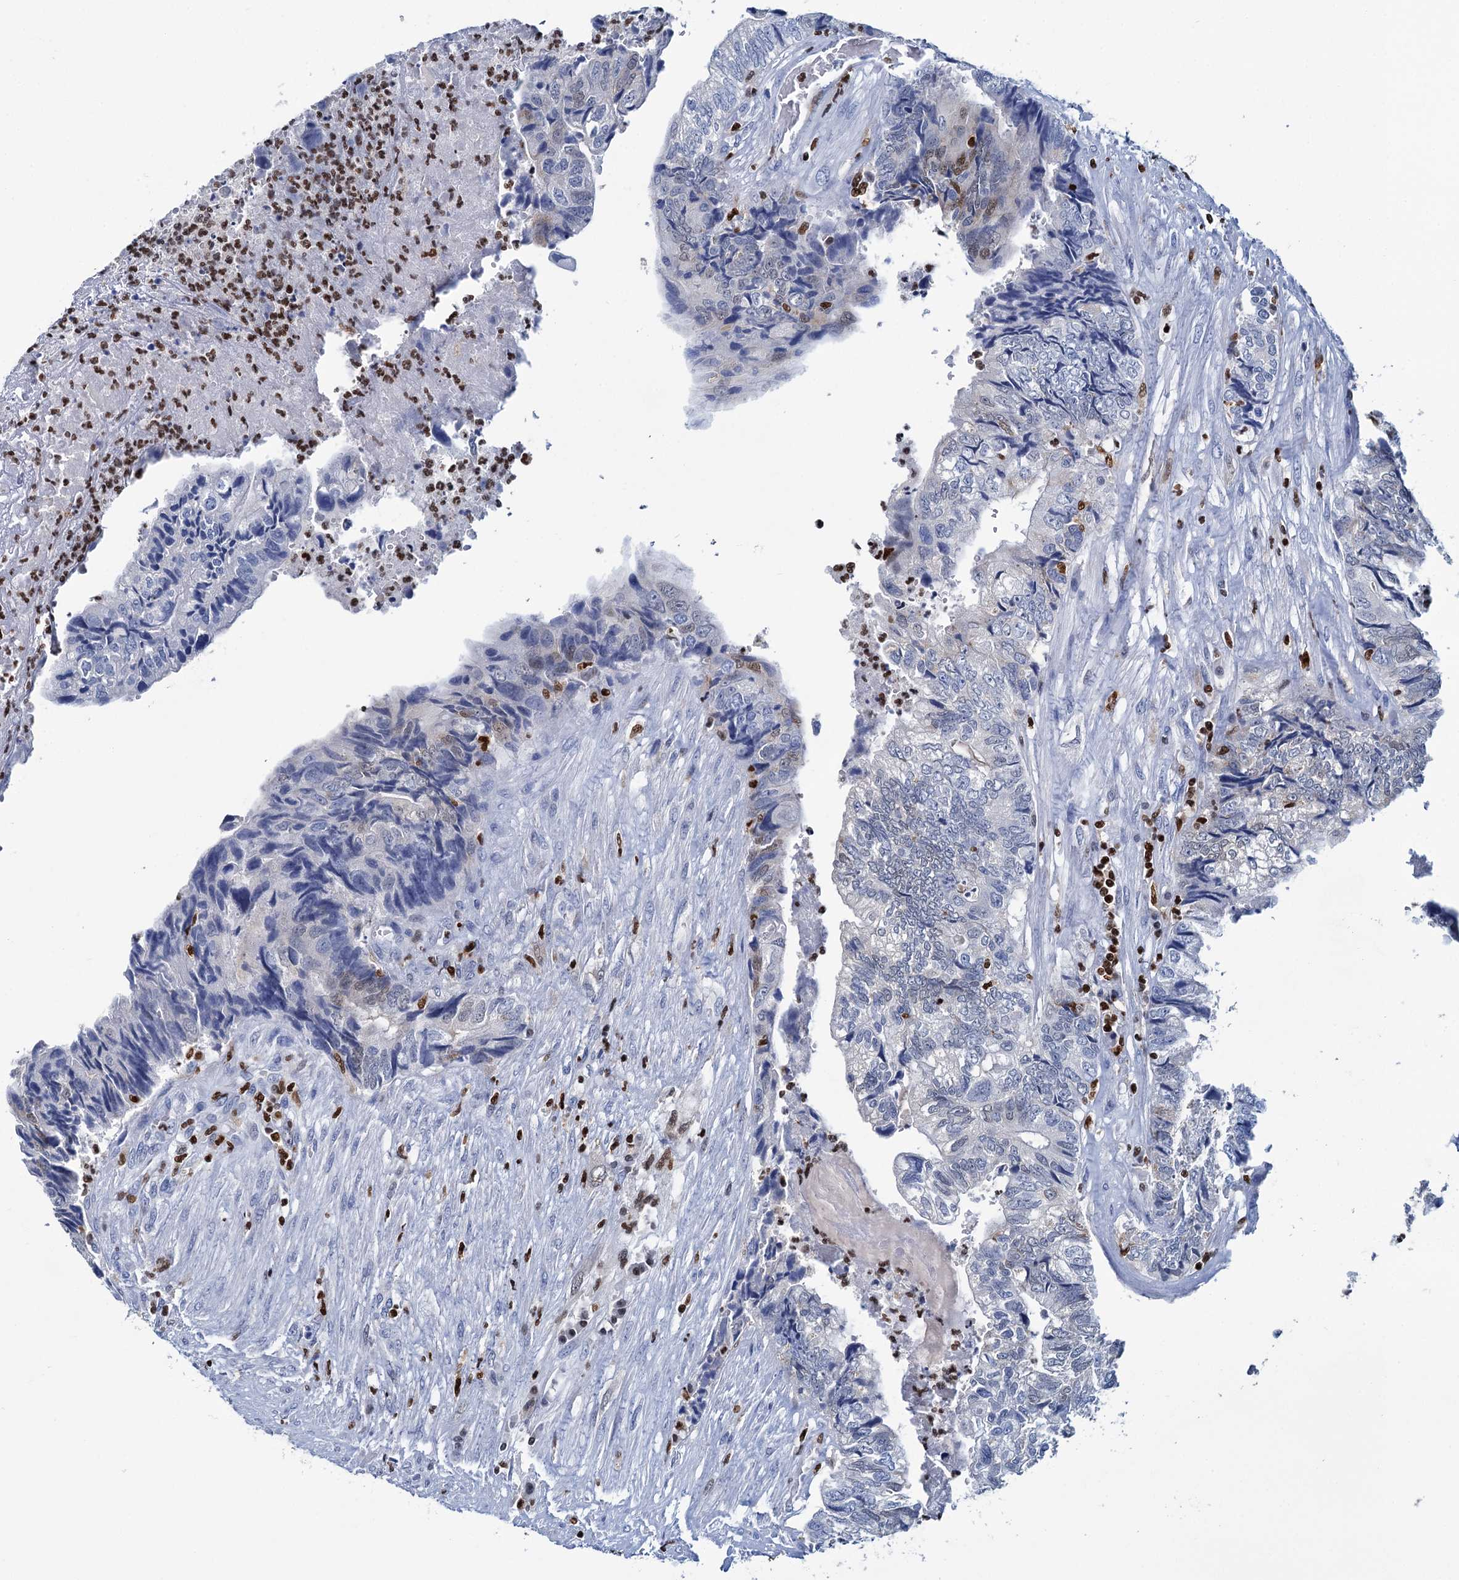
{"staining": {"intensity": "negative", "quantity": "none", "location": "none"}, "tissue": "colorectal cancer", "cell_type": "Tumor cells", "image_type": "cancer", "snomed": [{"axis": "morphology", "description": "Adenocarcinoma, NOS"}, {"axis": "topography", "description": "Colon"}], "caption": "Tumor cells are negative for brown protein staining in colorectal adenocarcinoma.", "gene": "CELF2", "patient": {"sex": "female", "age": 67}}